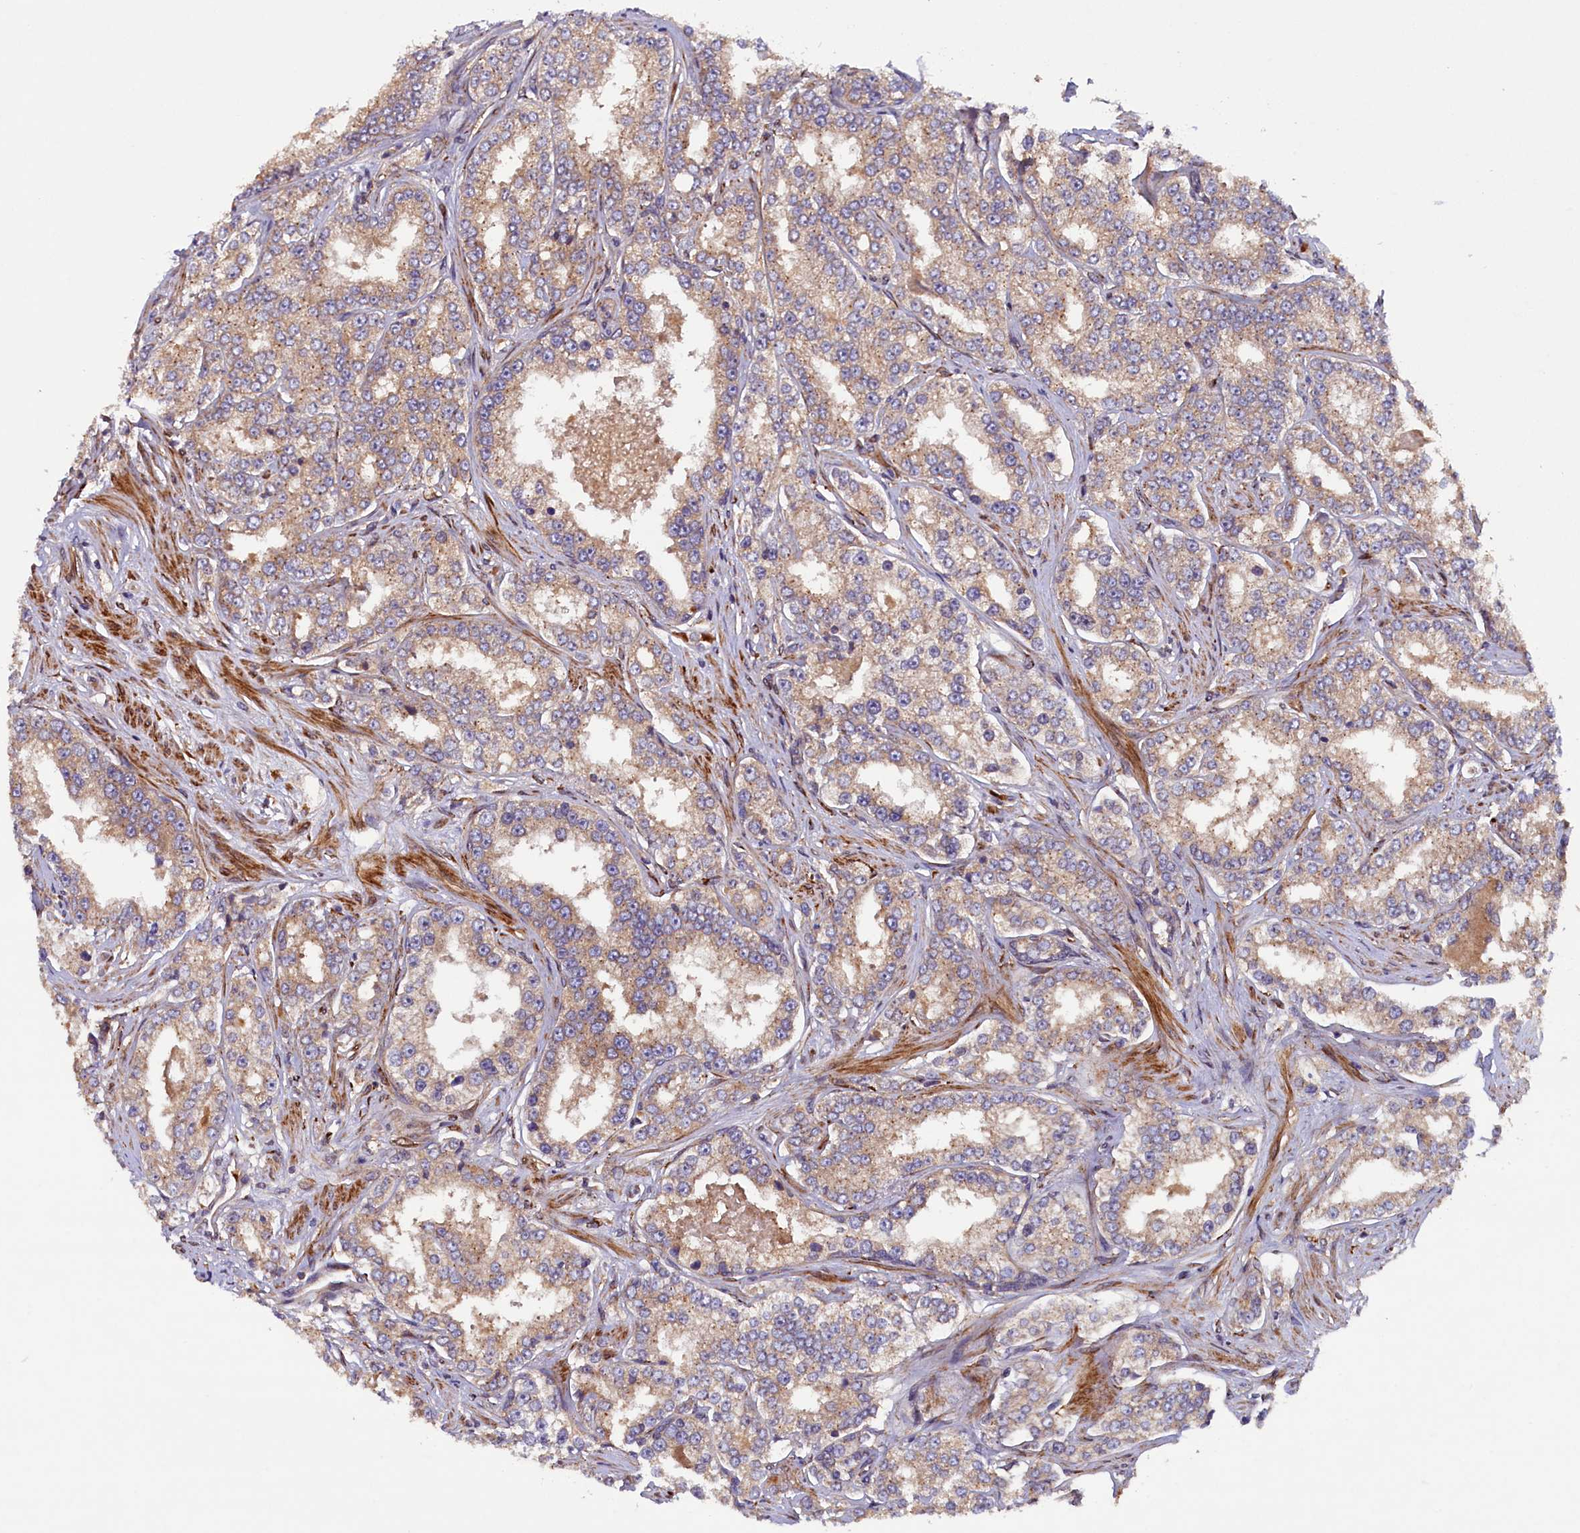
{"staining": {"intensity": "moderate", "quantity": ">75%", "location": "cytoplasmic/membranous"}, "tissue": "prostate cancer", "cell_type": "Tumor cells", "image_type": "cancer", "snomed": [{"axis": "morphology", "description": "Normal tissue, NOS"}, {"axis": "morphology", "description": "Adenocarcinoma, High grade"}, {"axis": "topography", "description": "Prostate"}], "caption": "Approximately >75% of tumor cells in prostate high-grade adenocarcinoma display moderate cytoplasmic/membranous protein staining as visualized by brown immunohistochemical staining.", "gene": "ARRDC4", "patient": {"sex": "male", "age": 83}}